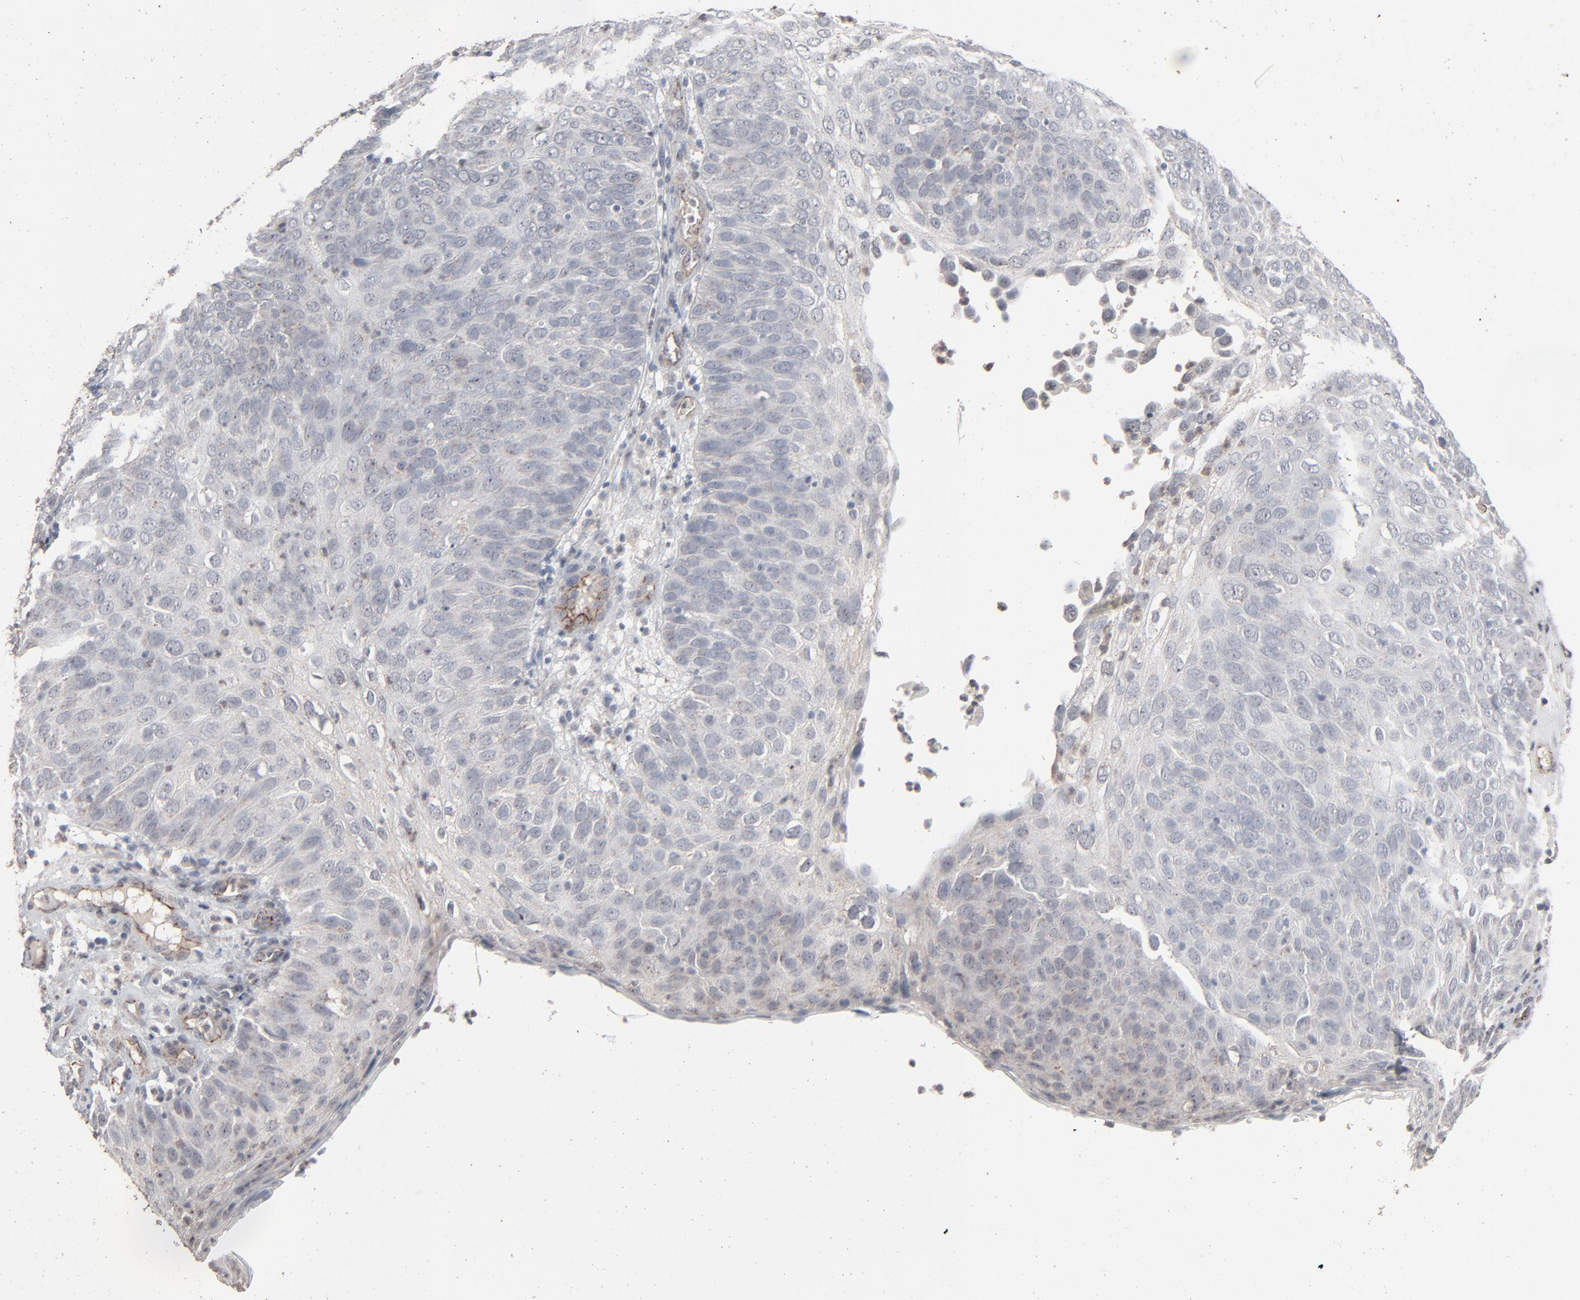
{"staining": {"intensity": "moderate", "quantity": ">75%", "location": "nuclear"}, "tissue": "skin cancer", "cell_type": "Tumor cells", "image_type": "cancer", "snomed": [{"axis": "morphology", "description": "Squamous cell carcinoma, NOS"}, {"axis": "topography", "description": "Skin"}], "caption": "High-magnification brightfield microscopy of skin cancer (squamous cell carcinoma) stained with DAB (brown) and counterstained with hematoxylin (blue). tumor cells exhibit moderate nuclear expression is present in about>75% of cells. (DAB = brown stain, brightfield microscopy at high magnification).", "gene": "JAM3", "patient": {"sex": "male", "age": 87}}